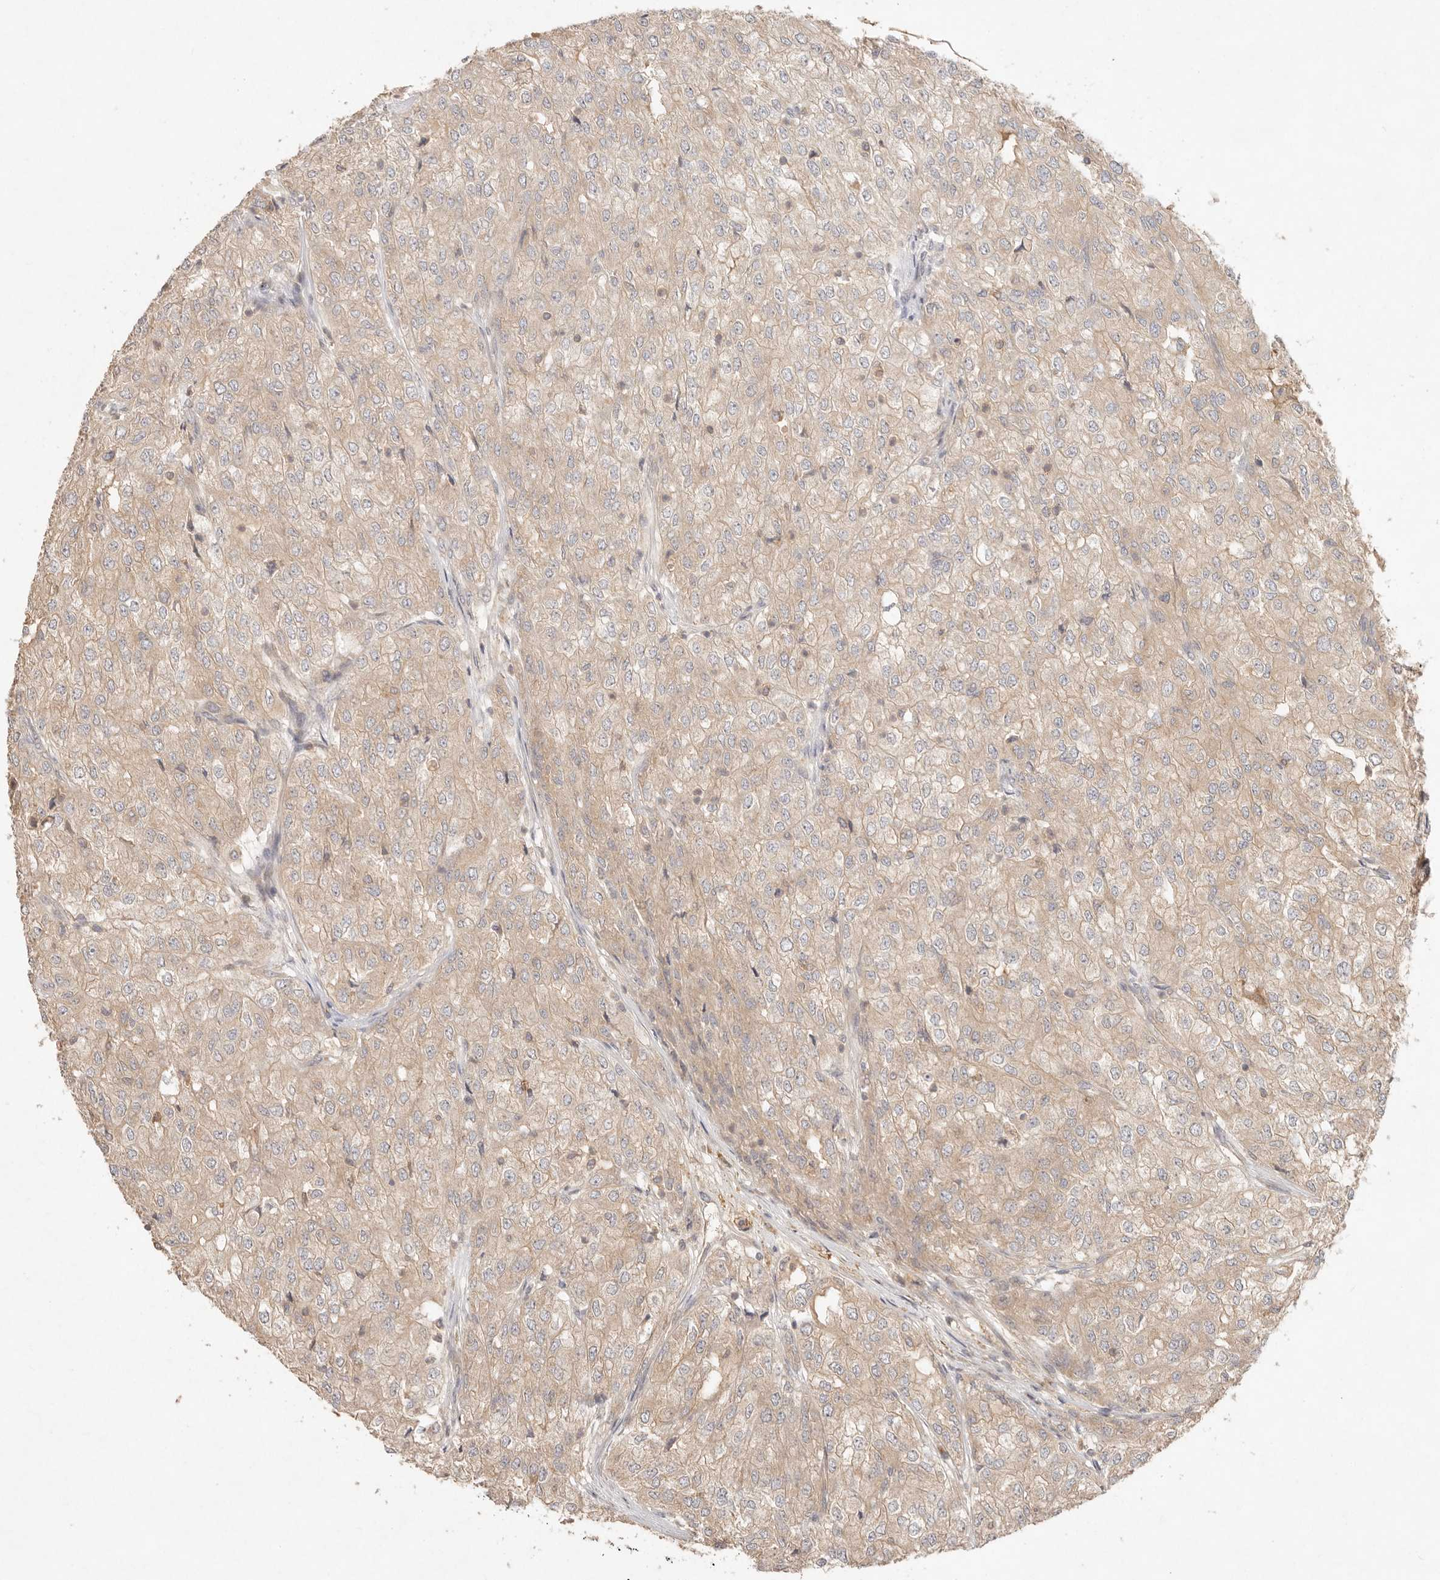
{"staining": {"intensity": "weak", "quantity": ">75%", "location": "cytoplasmic/membranous"}, "tissue": "renal cancer", "cell_type": "Tumor cells", "image_type": "cancer", "snomed": [{"axis": "morphology", "description": "Adenocarcinoma, NOS"}, {"axis": "topography", "description": "Kidney"}], "caption": "Human renal adenocarcinoma stained with a protein marker displays weak staining in tumor cells.", "gene": "HECTD3", "patient": {"sex": "female", "age": 54}}